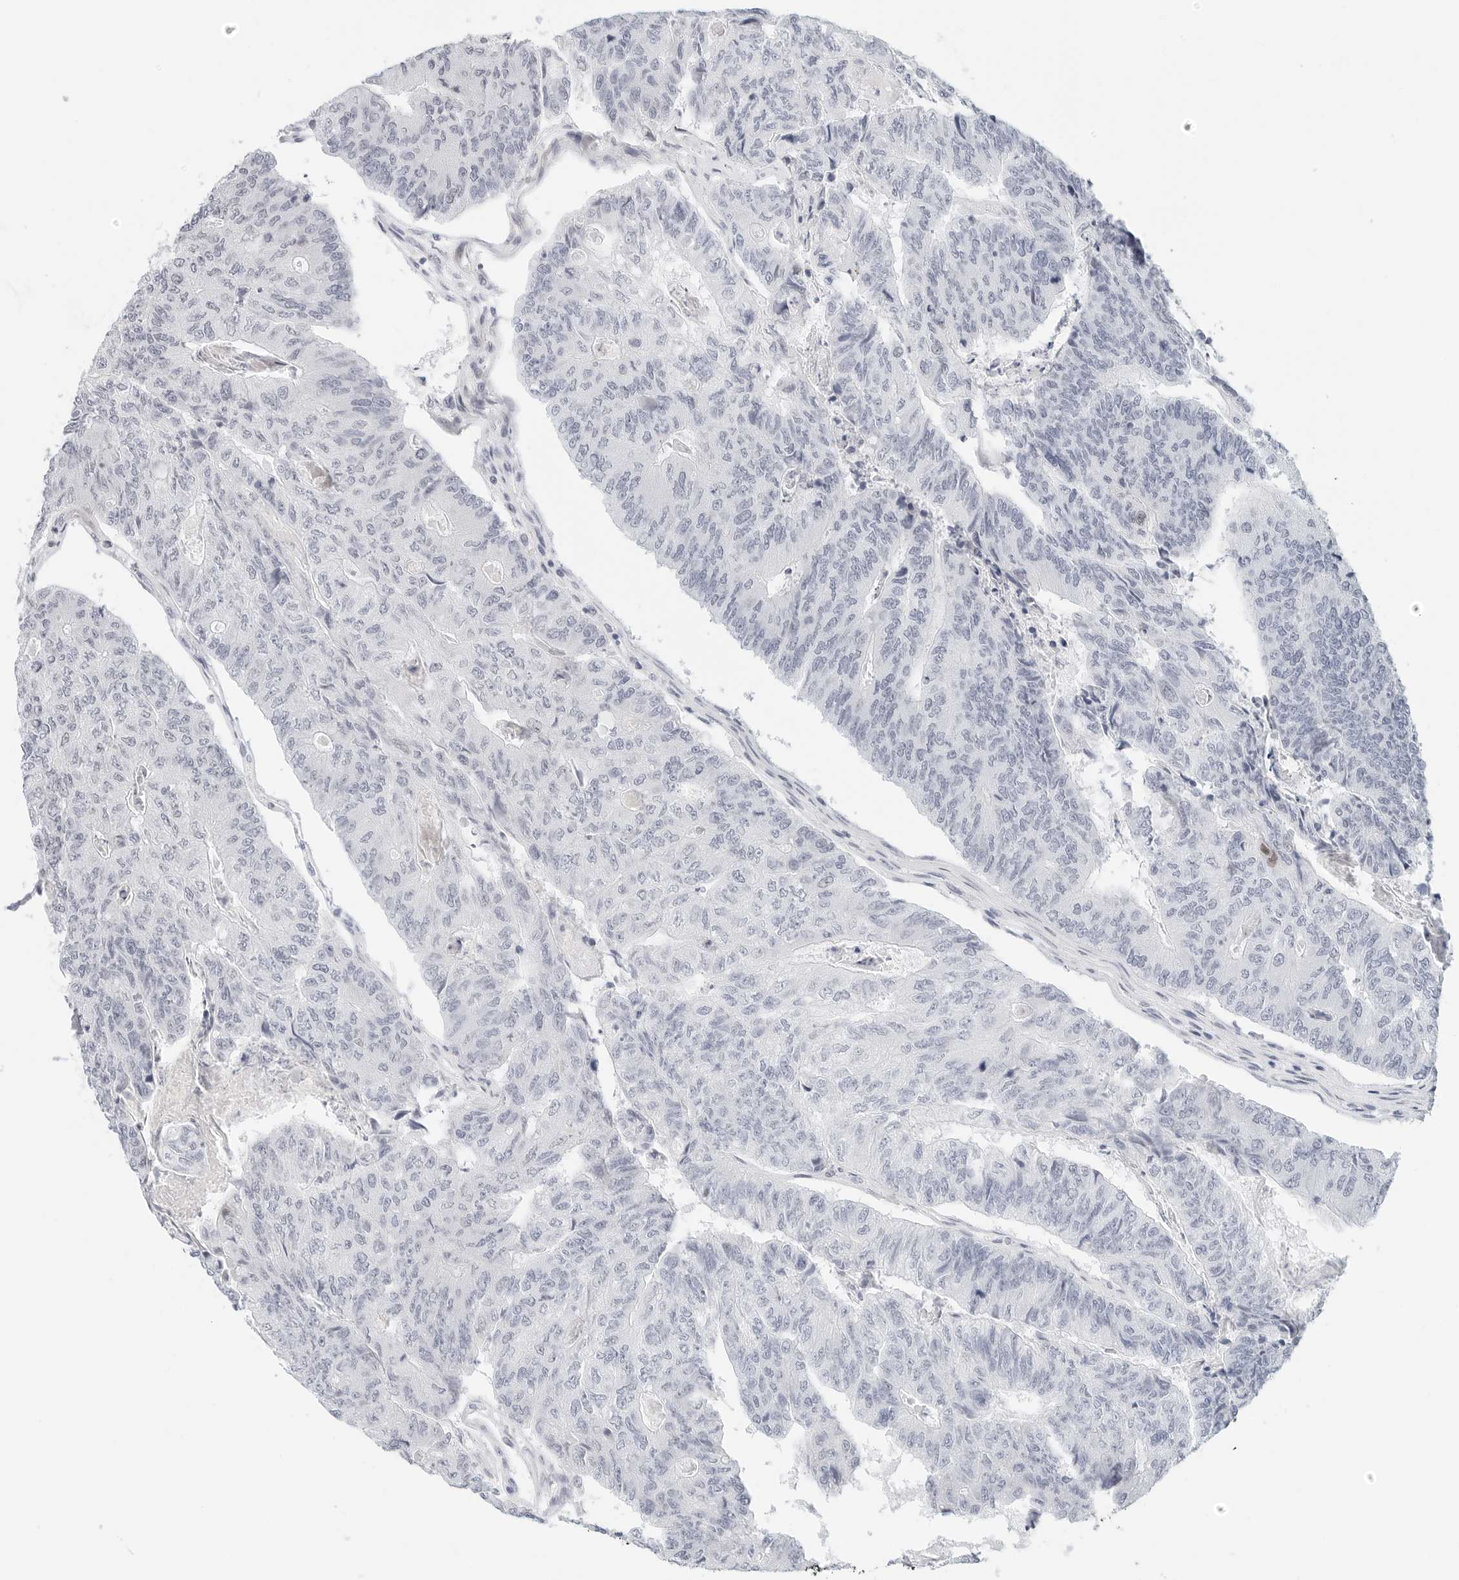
{"staining": {"intensity": "negative", "quantity": "none", "location": "none"}, "tissue": "colorectal cancer", "cell_type": "Tumor cells", "image_type": "cancer", "snomed": [{"axis": "morphology", "description": "Adenocarcinoma, NOS"}, {"axis": "topography", "description": "Colon"}], "caption": "Immunohistochemistry photomicrograph of neoplastic tissue: human adenocarcinoma (colorectal) stained with DAB exhibits no significant protein positivity in tumor cells. (IHC, brightfield microscopy, high magnification).", "gene": "NTMT2", "patient": {"sex": "female", "age": 67}}